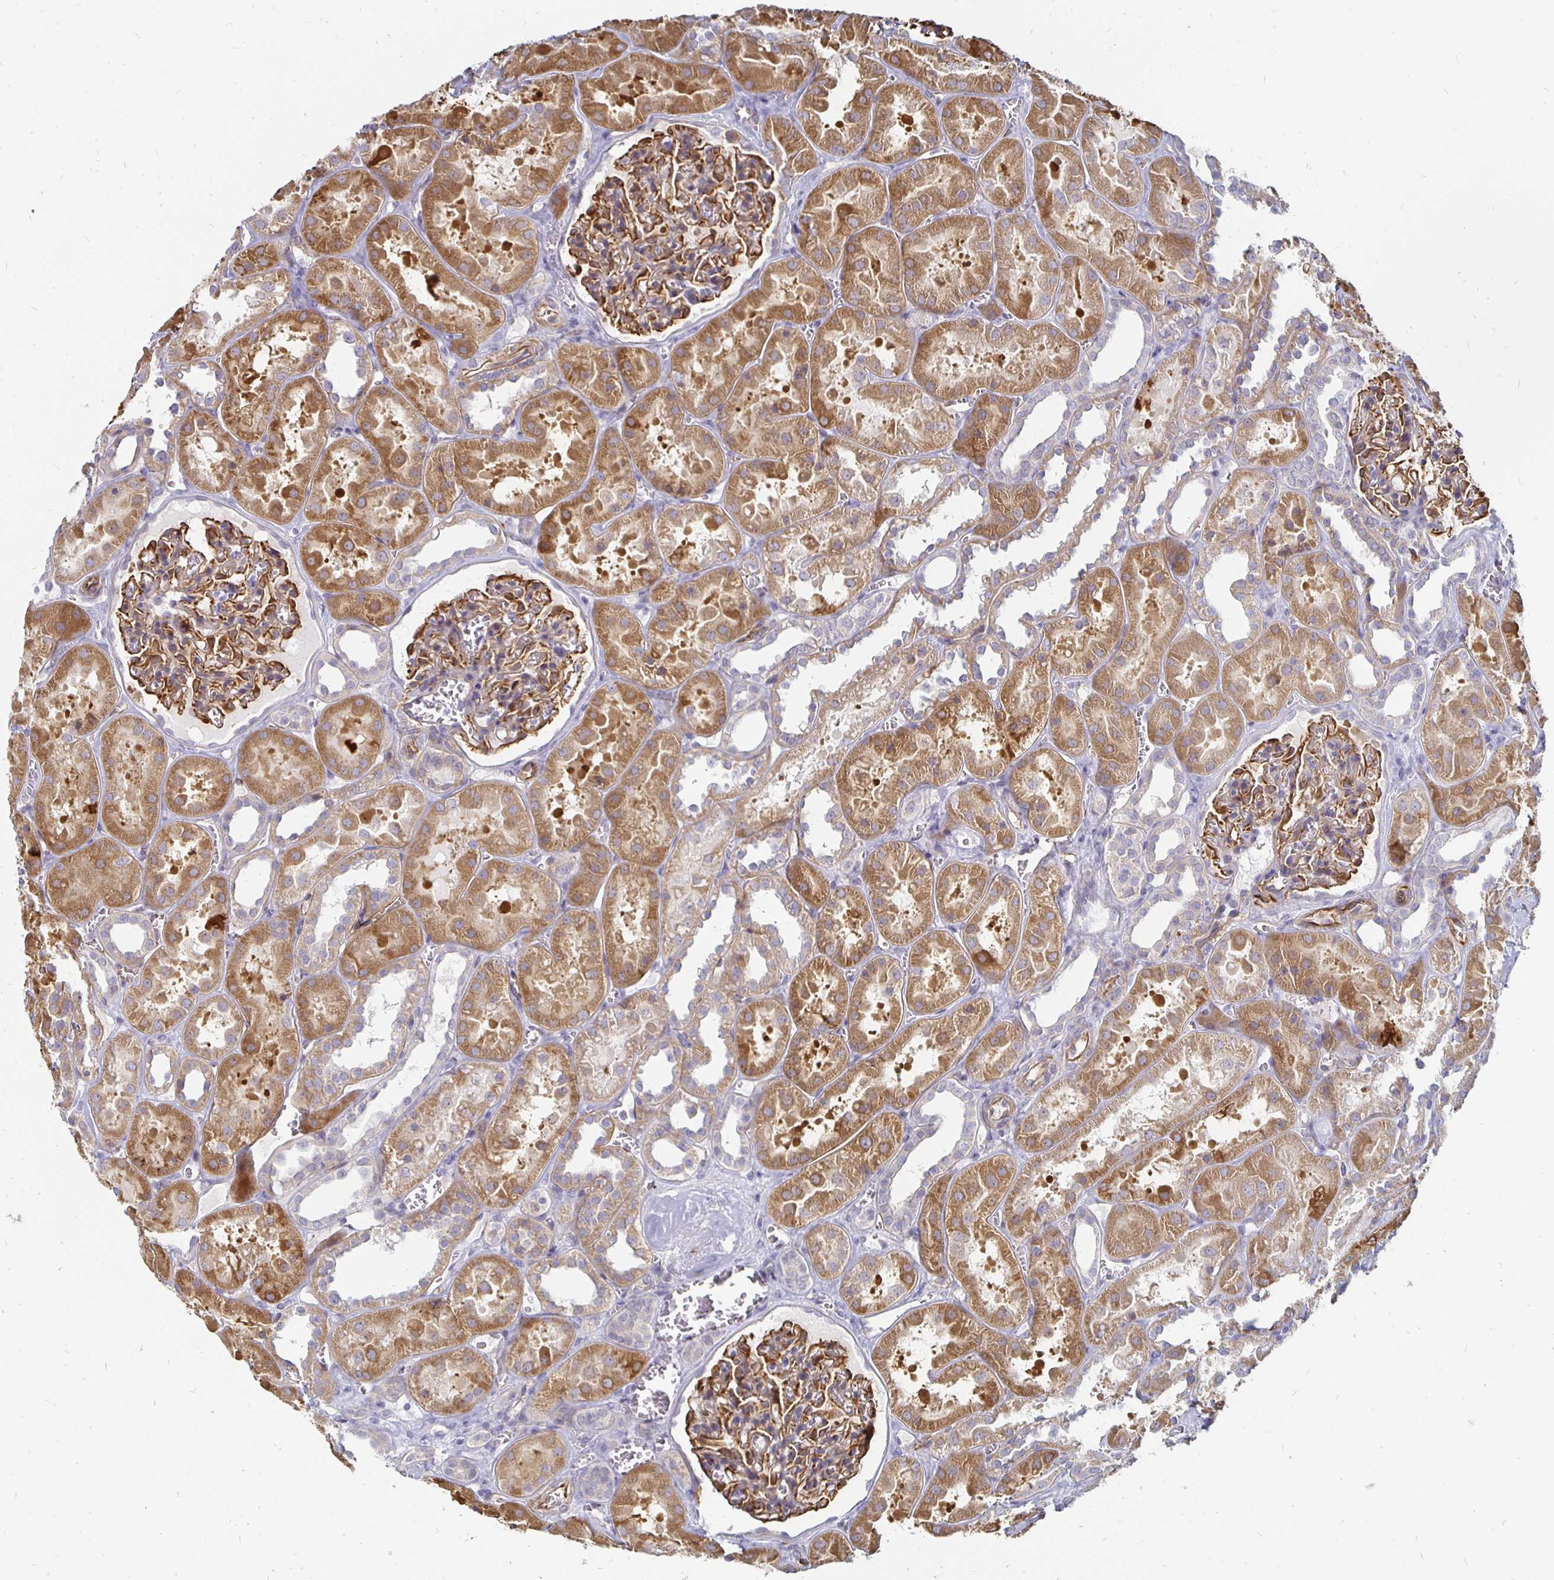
{"staining": {"intensity": "strong", "quantity": "25%-75%", "location": "cytoplasmic/membranous"}, "tissue": "kidney", "cell_type": "Cells in glomeruli", "image_type": "normal", "snomed": [{"axis": "morphology", "description": "Normal tissue, NOS"}, {"axis": "topography", "description": "Kidney"}], "caption": "Protein expression analysis of benign human kidney reveals strong cytoplasmic/membranous positivity in about 25%-75% of cells in glomeruli. The protein of interest is shown in brown color, while the nuclei are stained blue.", "gene": "CCDC85A", "patient": {"sex": "female", "age": 41}}